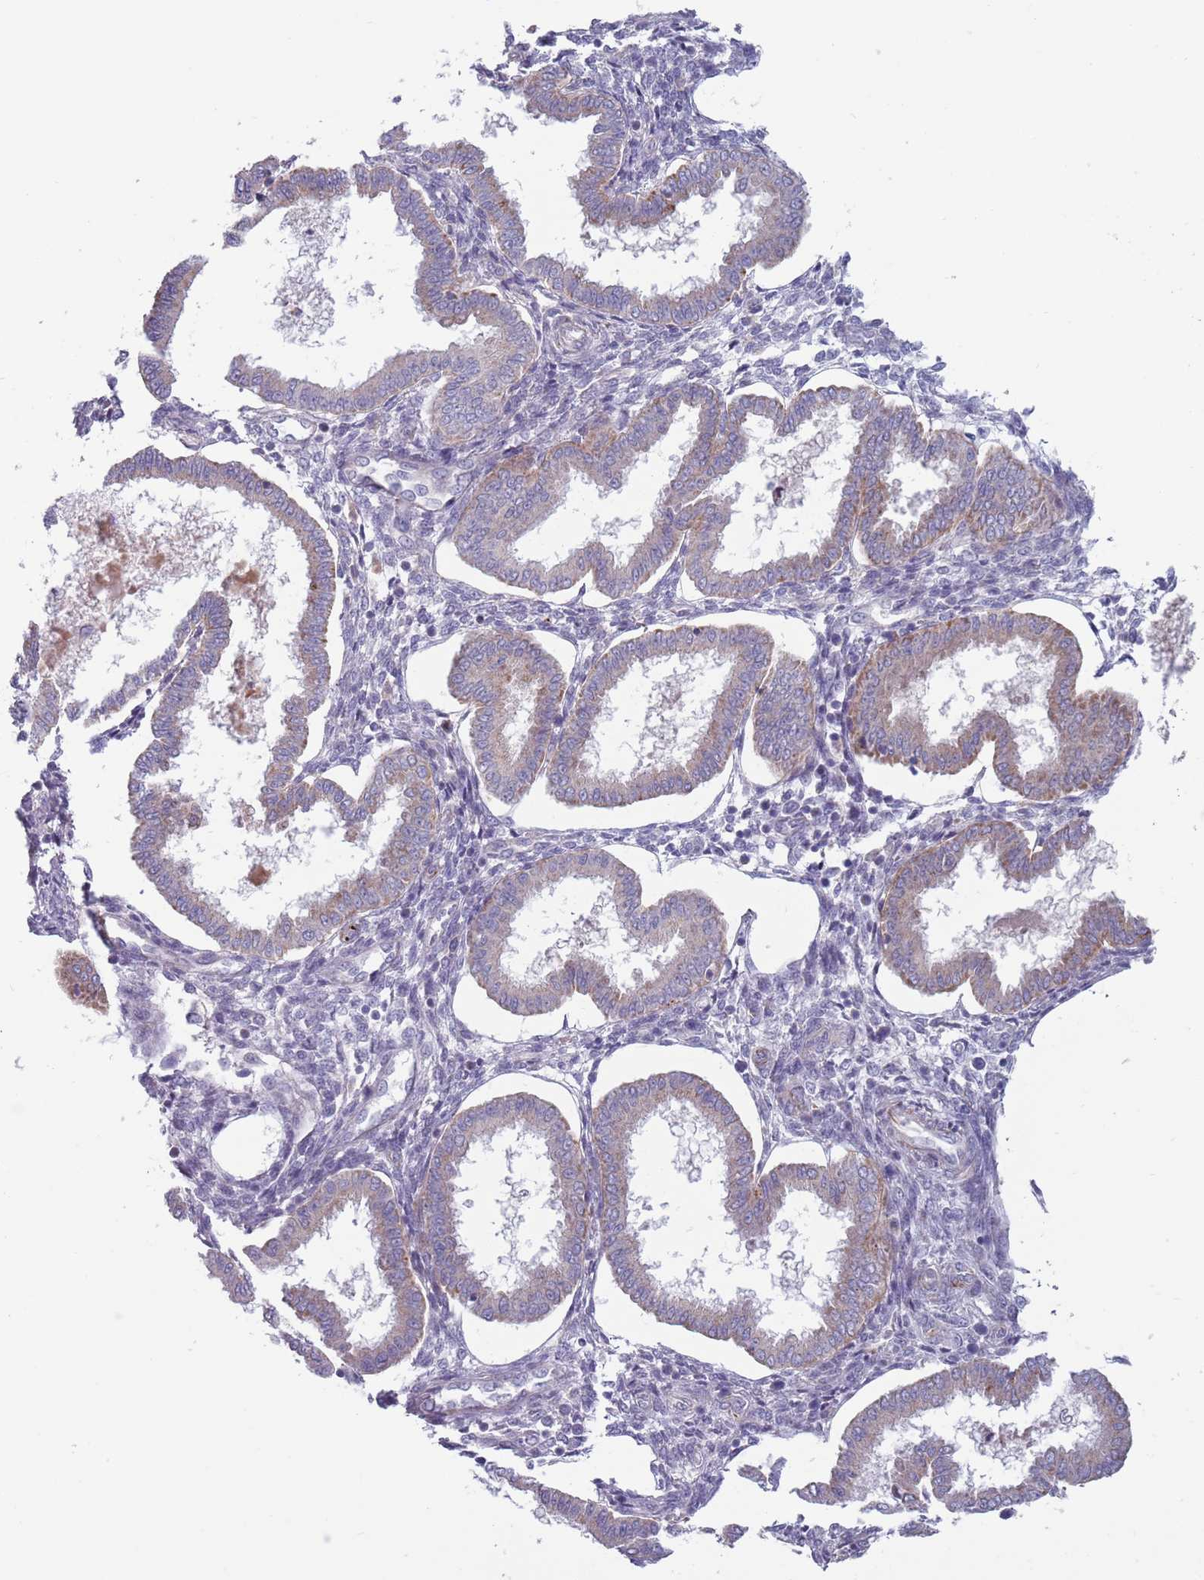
{"staining": {"intensity": "negative", "quantity": "none", "location": "none"}, "tissue": "endometrium", "cell_type": "Cells in endometrial stroma", "image_type": "normal", "snomed": [{"axis": "morphology", "description": "Normal tissue, NOS"}, {"axis": "topography", "description": "Endometrium"}], "caption": "Protein analysis of normal endometrium reveals no significant staining in cells in endometrial stroma.", "gene": "TYW1B", "patient": {"sex": "female", "age": 24}}